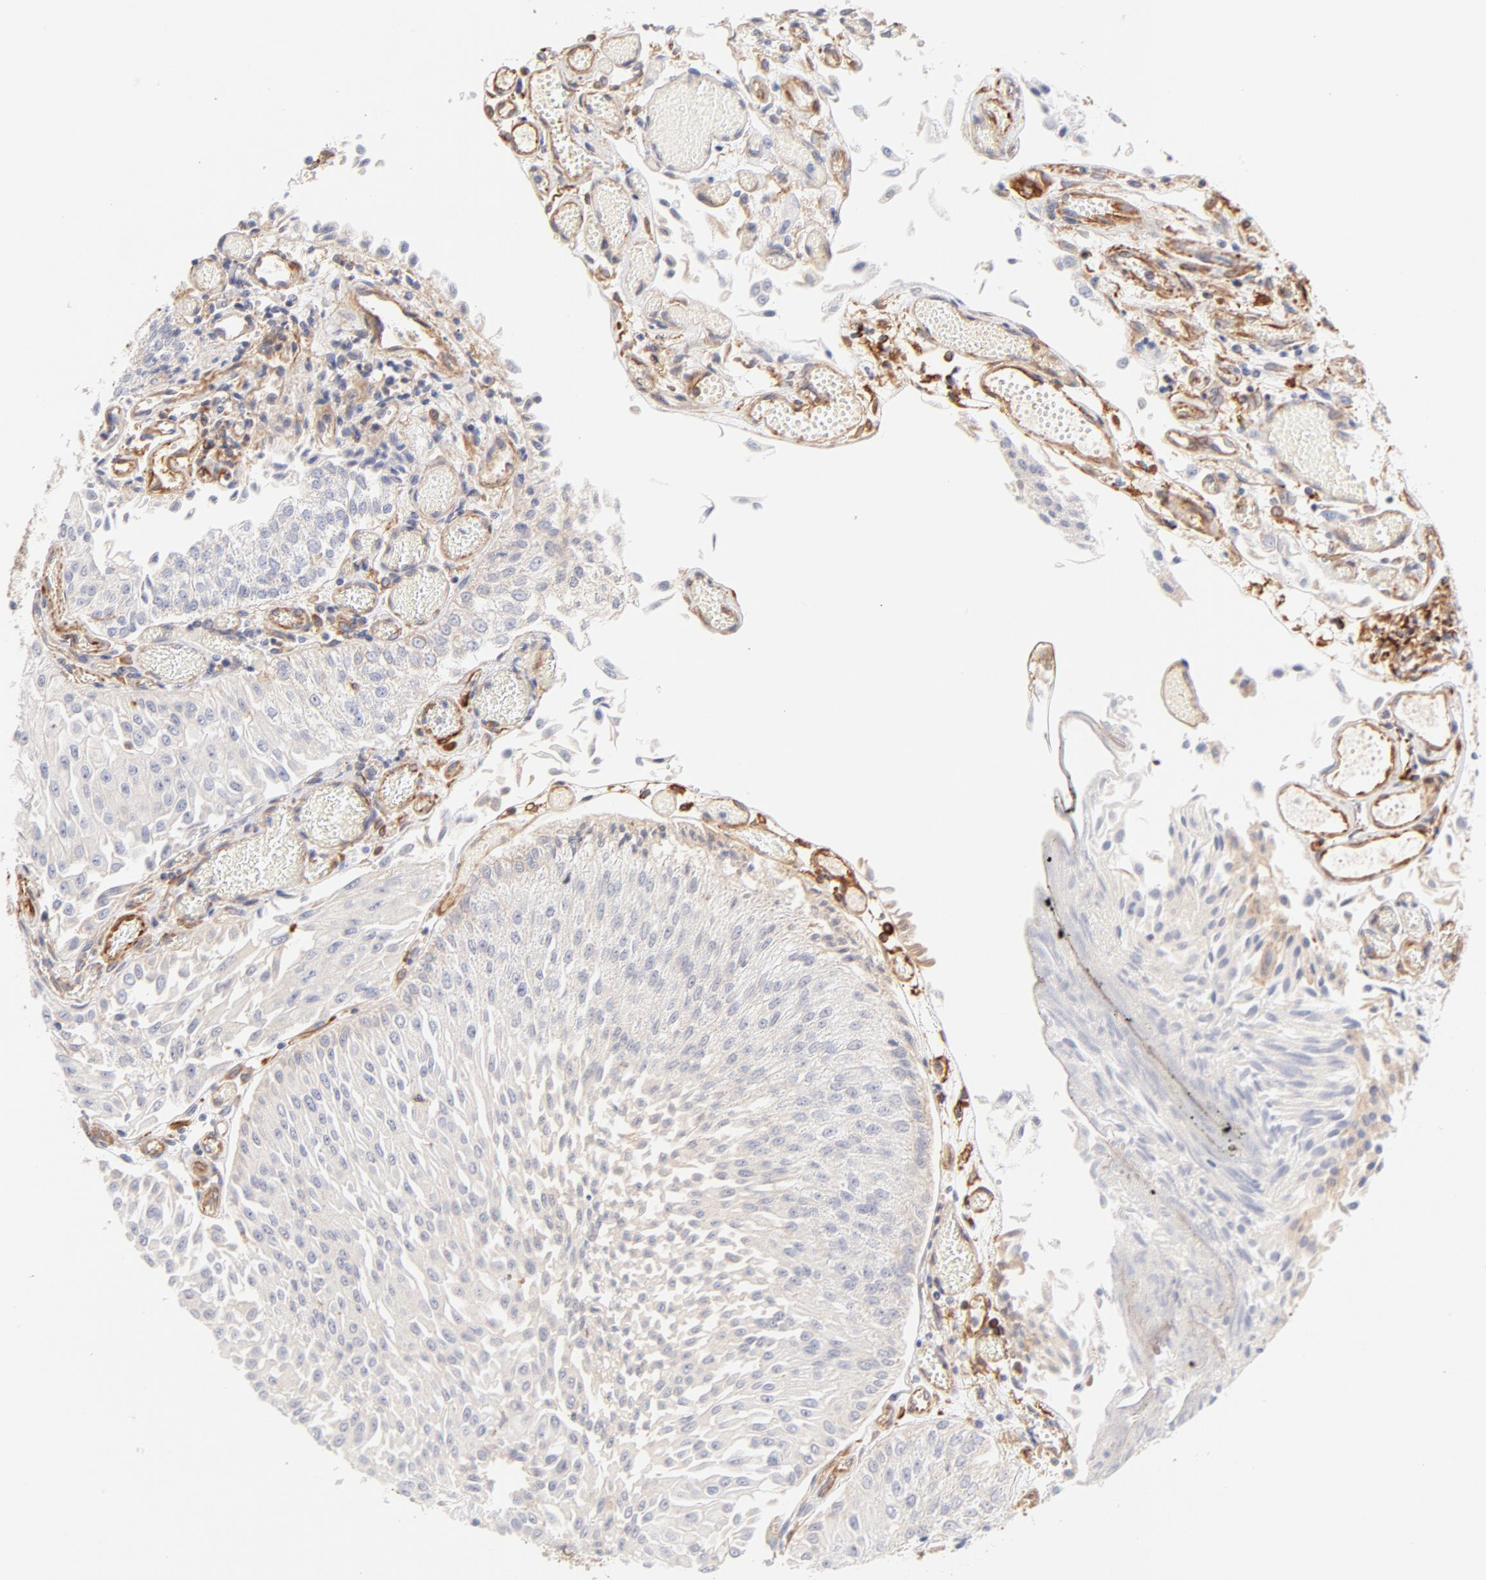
{"staining": {"intensity": "negative", "quantity": "none", "location": "none"}, "tissue": "urothelial cancer", "cell_type": "Tumor cells", "image_type": "cancer", "snomed": [{"axis": "morphology", "description": "Urothelial carcinoma, Low grade"}, {"axis": "topography", "description": "Urinary bladder"}], "caption": "Image shows no protein staining in tumor cells of low-grade urothelial carcinoma tissue.", "gene": "LDLRAP1", "patient": {"sex": "male", "age": 86}}